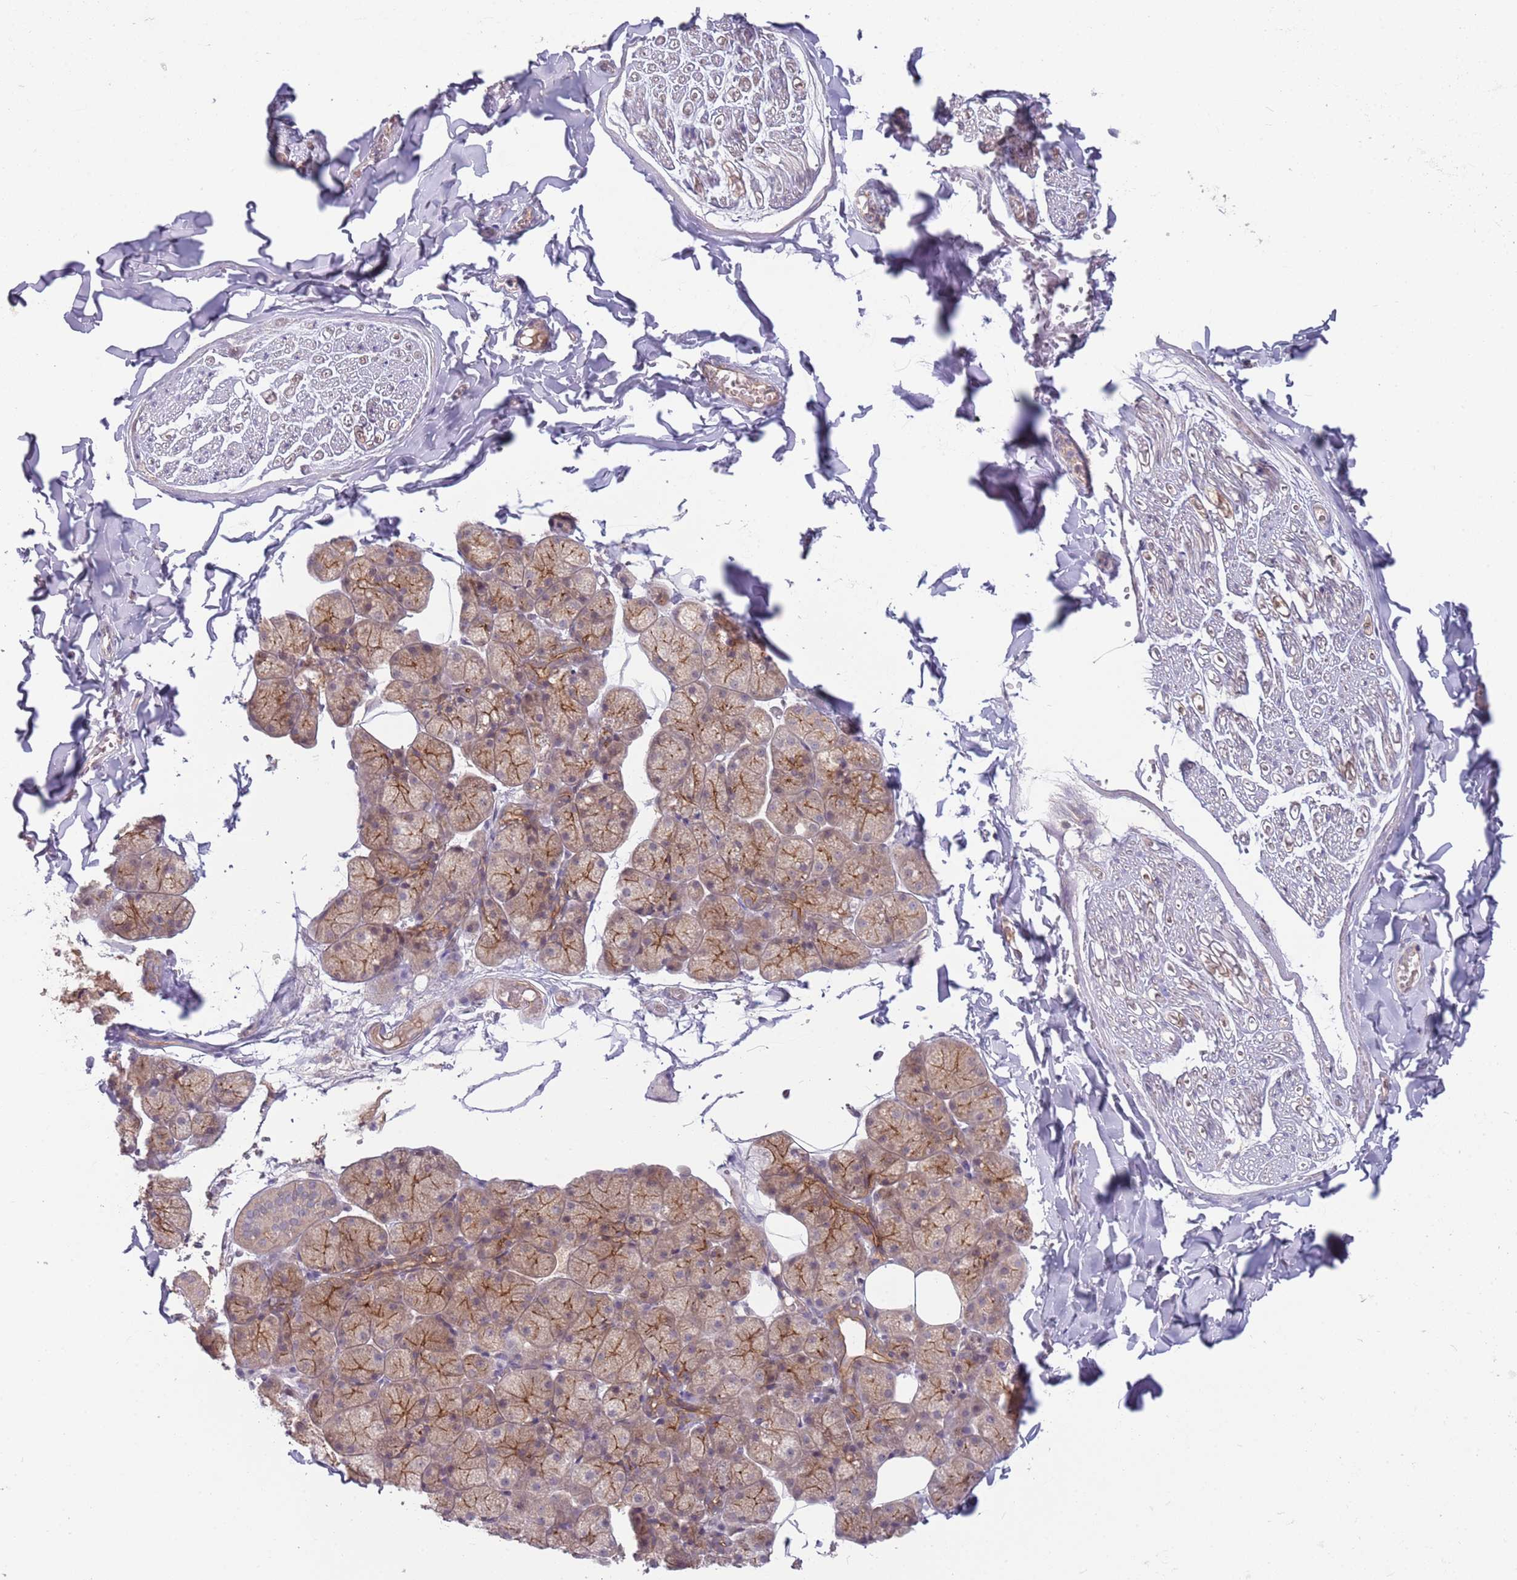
{"staining": {"intensity": "negative", "quantity": "none", "location": "none"}, "tissue": "adipose tissue", "cell_type": "Adipocytes", "image_type": "normal", "snomed": [{"axis": "morphology", "description": "Normal tissue, NOS"}, {"axis": "topography", "description": "Salivary gland"}, {"axis": "topography", "description": "Peripheral nerve tissue"}], "caption": "Protein analysis of unremarkable adipose tissue shows no significant staining in adipocytes. (DAB (3,3'-diaminobenzidine) IHC, high magnification).", "gene": "SAV1", "patient": {"sex": "male", "age": 38}}